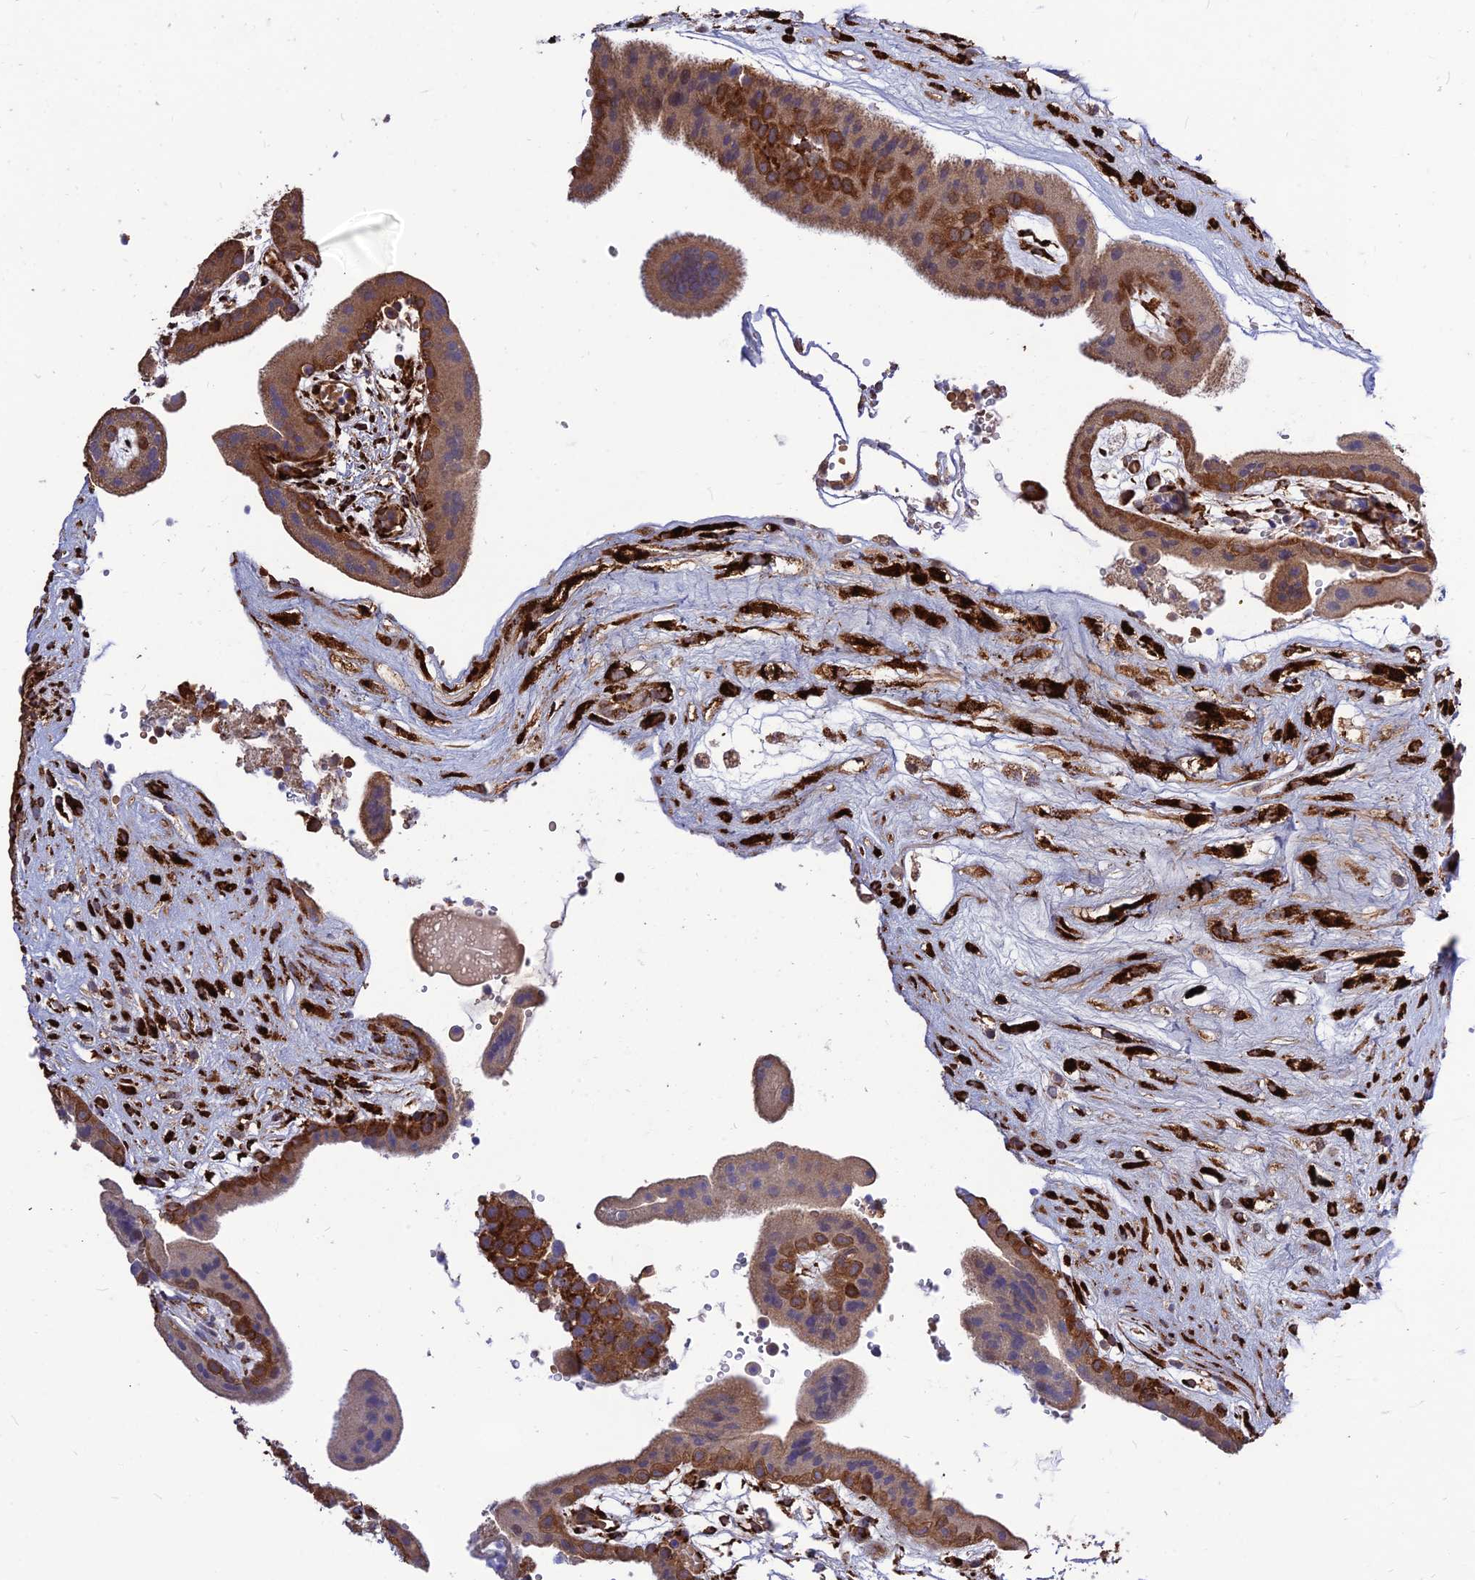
{"staining": {"intensity": "strong", "quantity": ">75%", "location": "cytoplasmic/membranous"}, "tissue": "placenta", "cell_type": "Decidual cells", "image_type": "normal", "snomed": [{"axis": "morphology", "description": "Normal tissue, NOS"}, {"axis": "topography", "description": "Placenta"}], "caption": "Placenta stained with a protein marker displays strong staining in decidual cells.", "gene": "CRTAP", "patient": {"sex": "female", "age": 18}}